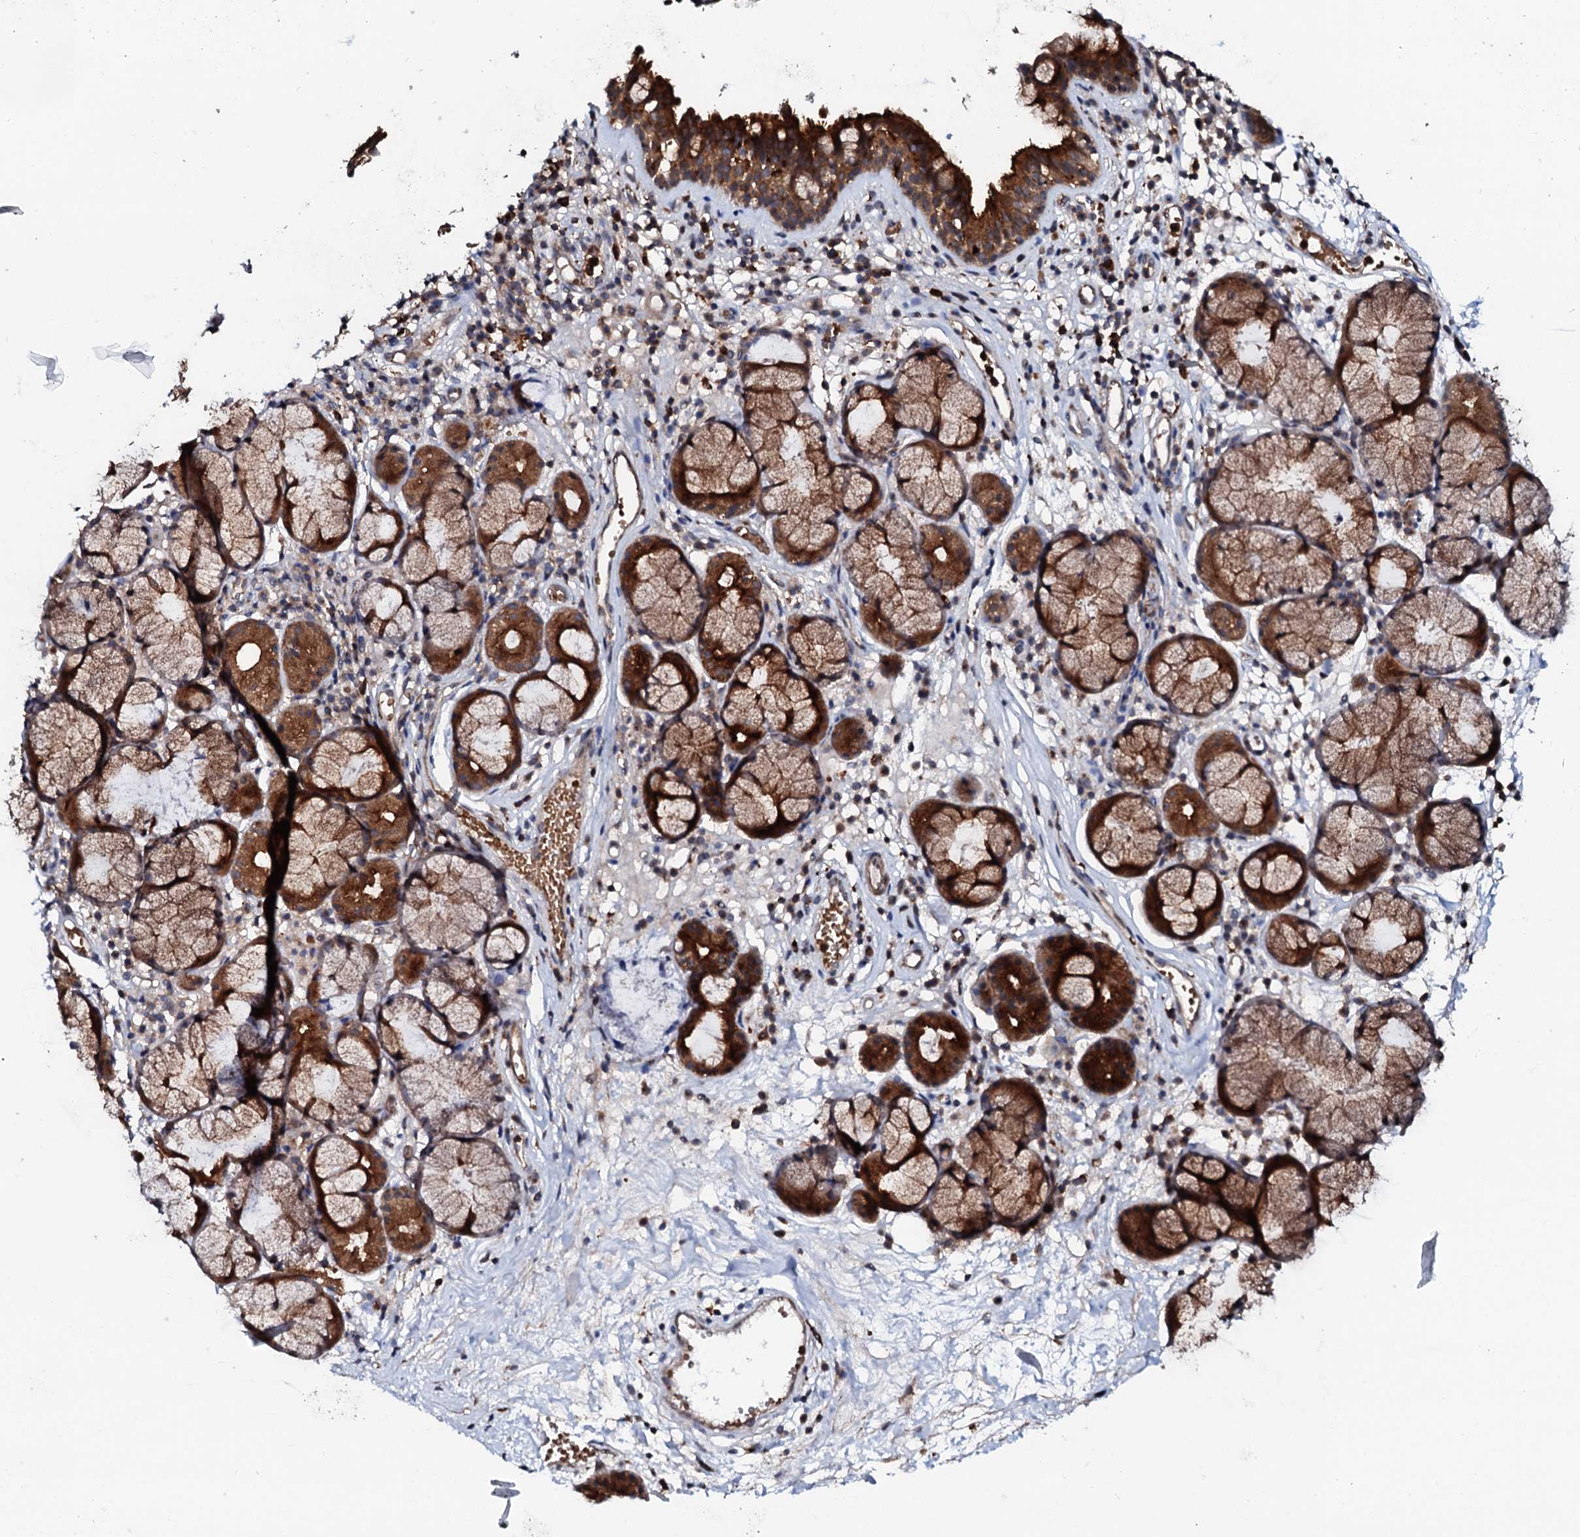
{"staining": {"intensity": "strong", "quantity": ">75%", "location": "cytoplasmic/membranous"}, "tissue": "nasopharynx", "cell_type": "Respiratory epithelial cells", "image_type": "normal", "snomed": [{"axis": "morphology", "description": "Normal tissue, NOS"}, {"axis": "morphology", "description": "Inflammation, NOS"}, {"axis": "topography", "description": "Nasopharynx"}], "caption": "An IHC photomicrograph of normal tissue is shown. Protein staining in brown highlights strong cytoplasmic/membranous positivity in nasopharynx within respiratory epithelial cells.", "gene": "VAMP8", "patient": {"sex": "male", "age": 70}}